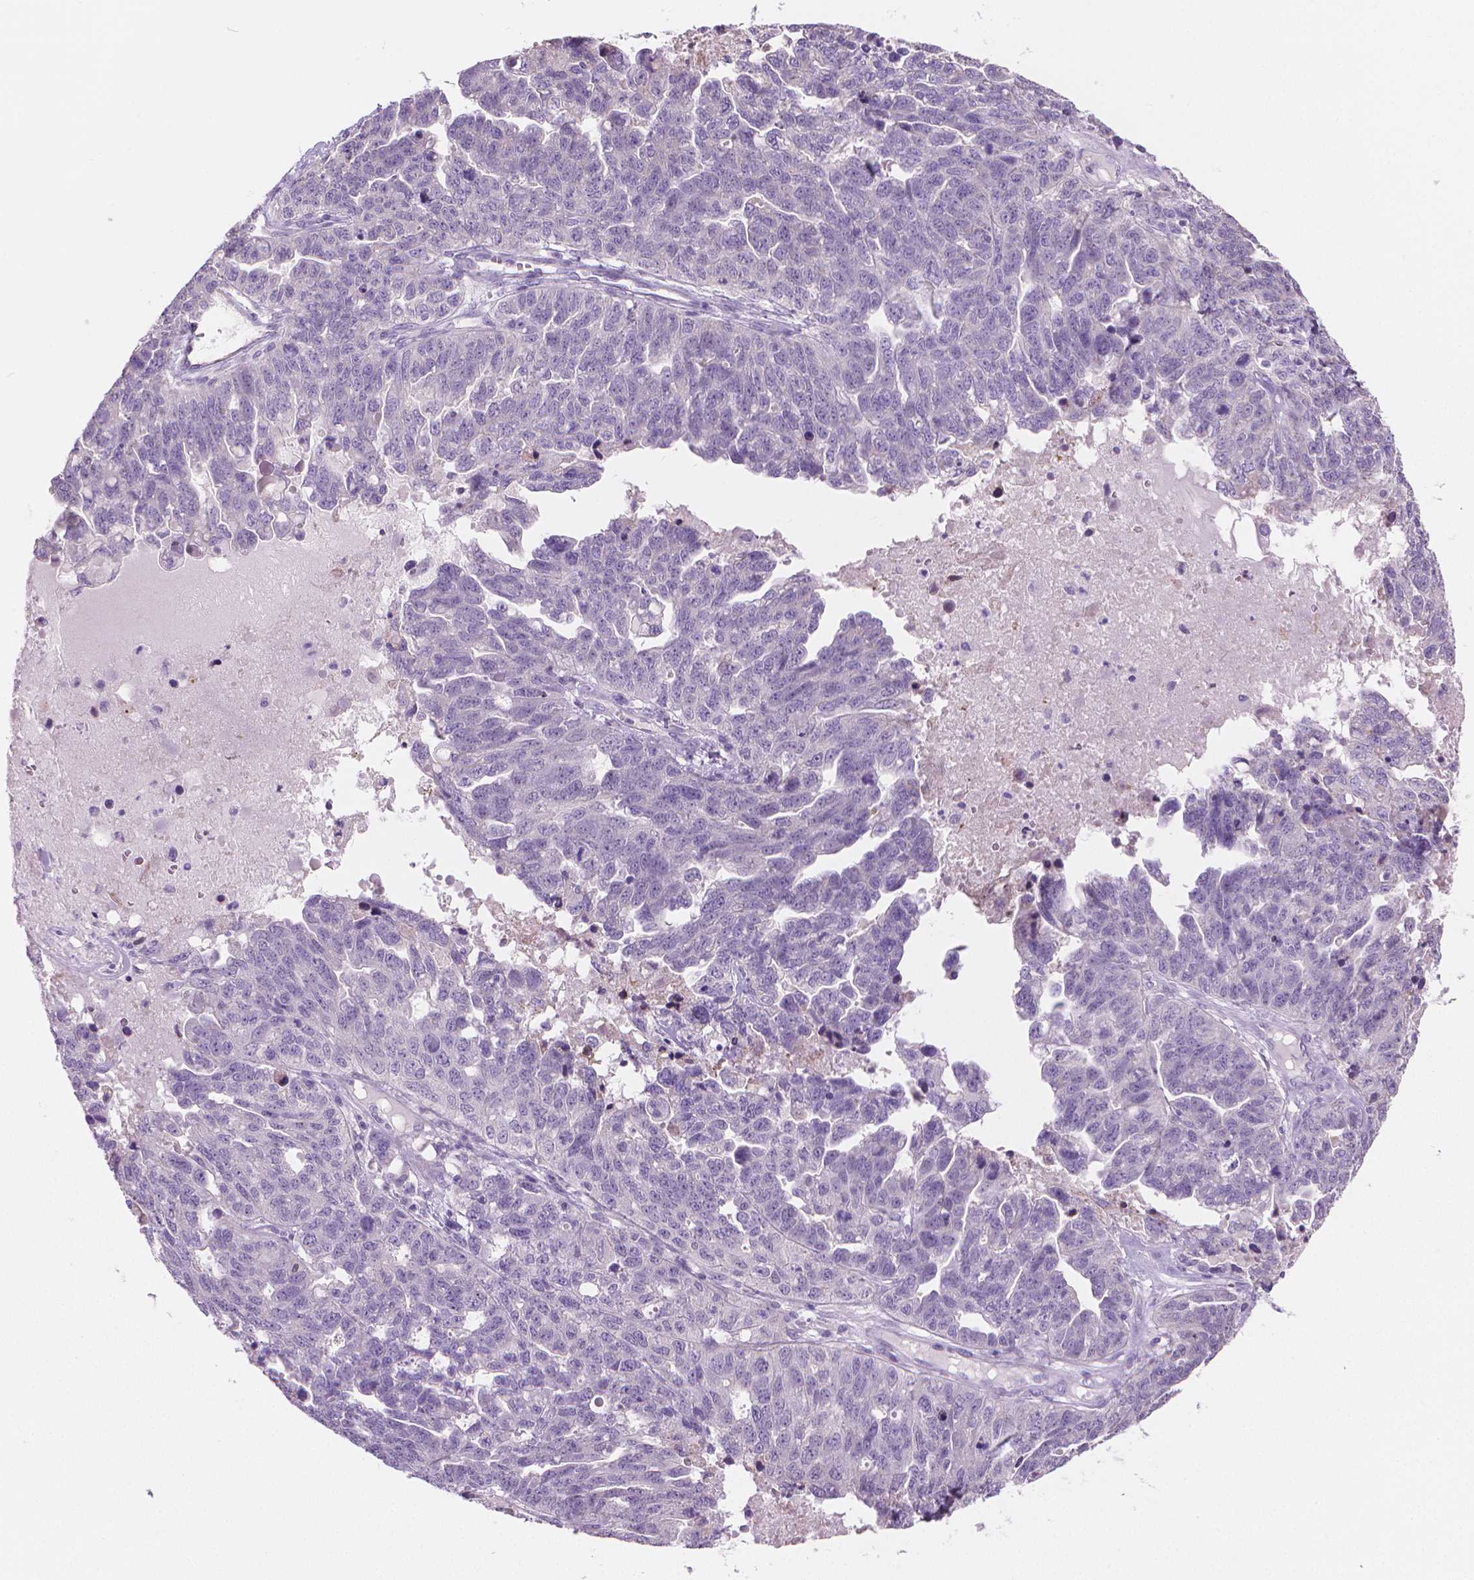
{"staining": {"intensity": "negative", "quantity": "none", "location": "none"}, "tissue": "ovarian cancer", "cell_type": "Tumor cells", "image_type": "cancer", "snomed": [{"axis": "morphology", "description": "Cystadenocarcinoma, serous, NOS"}, {"axis": "topography", "description": "Ovary"}], "caption": "IHC of ovarian cancer (serous cystadenocarcinoma) shows no expression in tumor cells.", "gene": "GSDMA", "patient": {"sex": "female", "age": 71}}